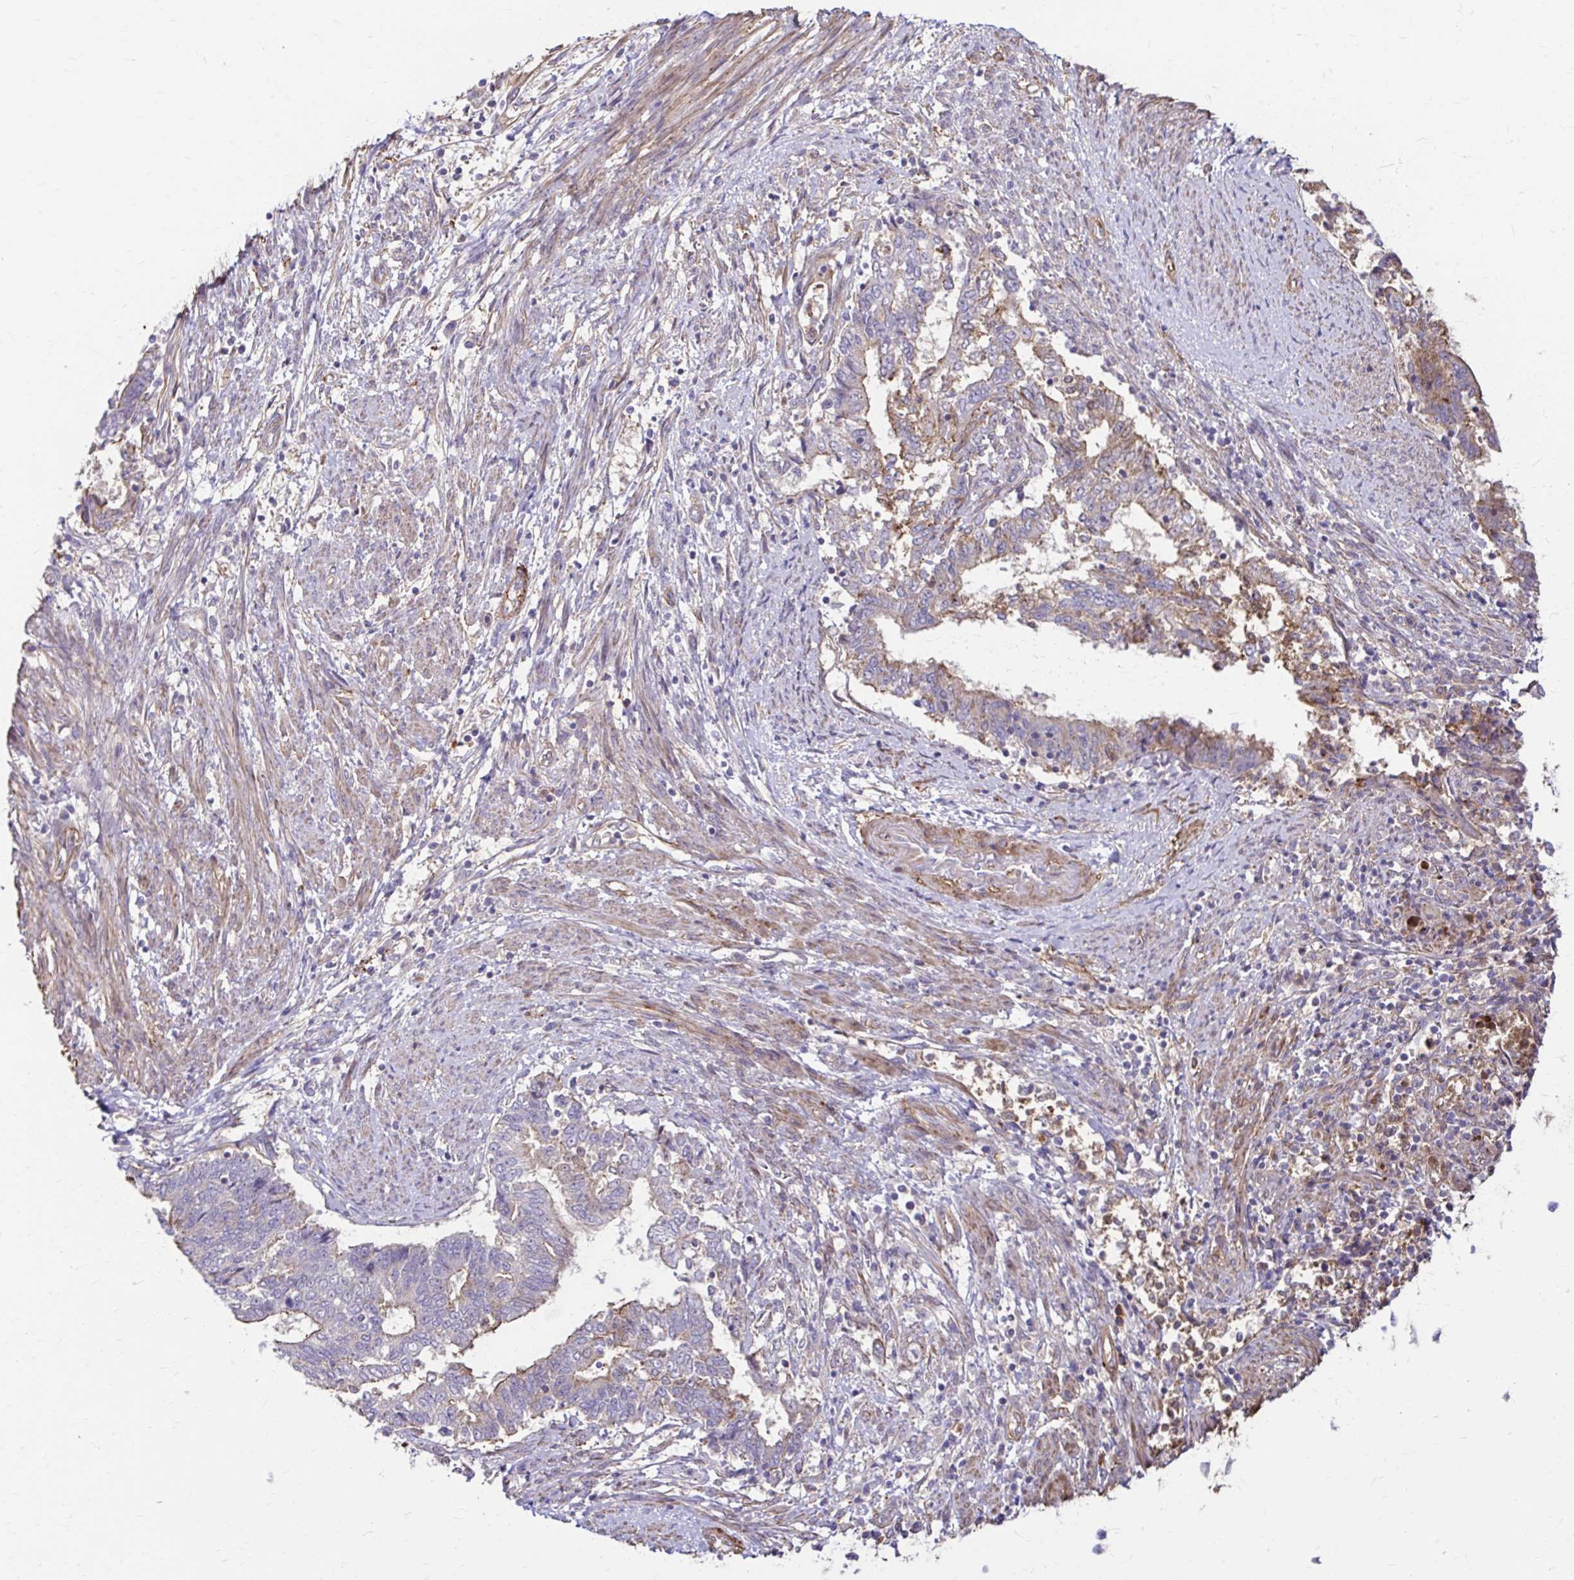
{"staining": {"intensity": "weak", "quantity": "25%-75%", "location": "cytoplasmic/membranous"}, "tissue": "endometrial cancer", "cell_type": "Tumor cells", "image_type": "cancer", "snomed": [{"axis": "morphology", "description": "Adenocarcinoma, NOS"}, {"axis": "topography", "description": "Endometrium"}], "caption": "Human endometrial cancer (adenocarcinoma) stained for a protein (brown) reveals weak cytoplasmic/membranous positive expression in about 25%-75% of tumor cells.", "gene": "DSP", "patient": {"sex": "female", "age": 65}}